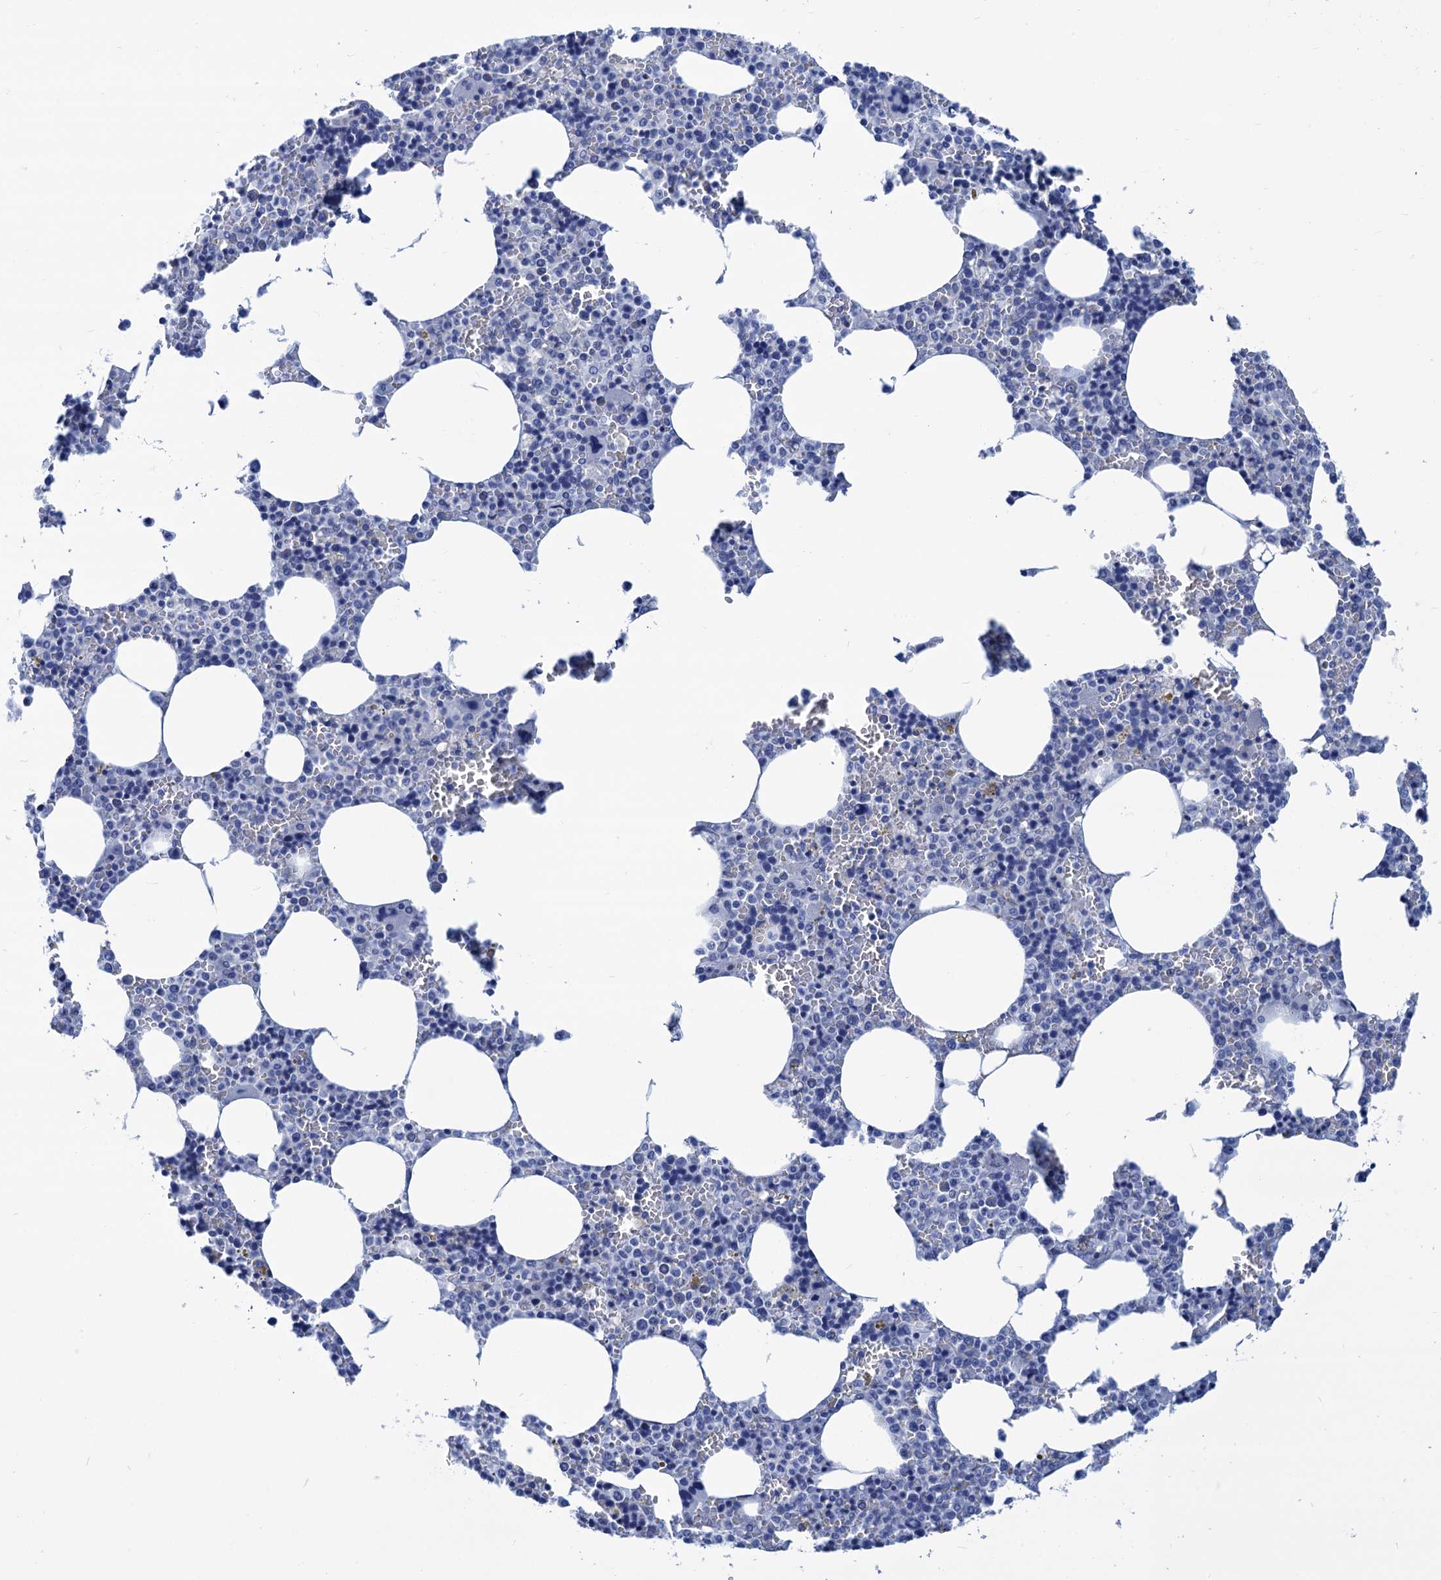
{"staining": {"intensity": "negative", "quantity": "none", "location": "none"}, "tissue": "bone marrow", "cell_type": "Hematopoietic cells", "image_type": "normal", "snomed": [{"axis": "morphology", "description": "Normal tissue, NOS"}, {"axis": "topography", "description": "Bone marrow"}], "caption": "Immunohistochemistry (IHC) of unremarkable human bone marrow demonstrates no staining in hematopoietic cells.", "gene": "CABYR", "patient": {"sex": "male", "age": 70}}